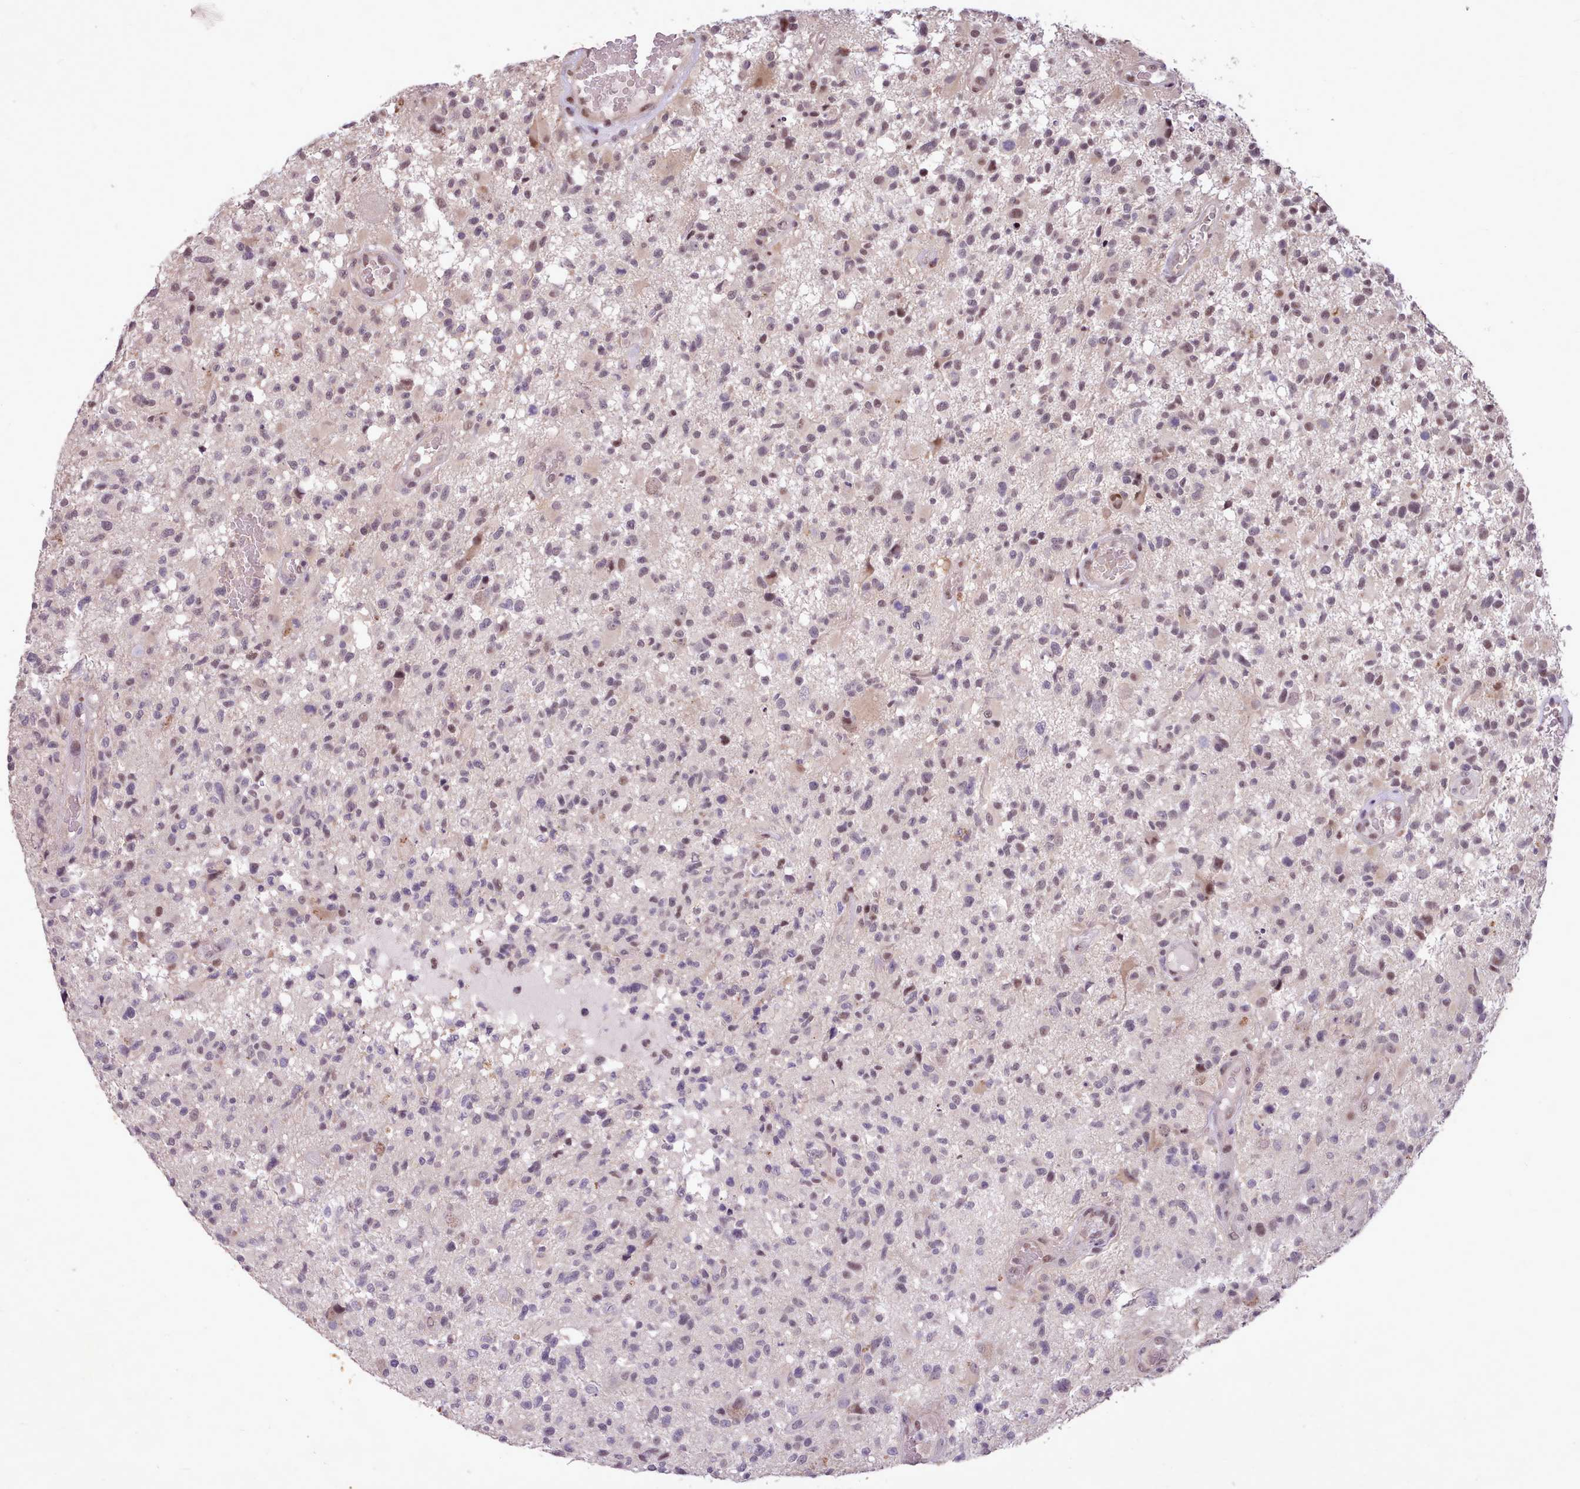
{"staining": {"intensity": "weak", "quantity": "25%-75%", "location": "nuclear"}, "tissue": "glioma", "cell_type": "Tumor cells", "image_type": "cancer", "snomed": [{"axis": "morphology", "description": "Glioma, malignant, High grade"}, {"axis": "morphology", "description": "Glioblastoma, NOS"}, {"axis": "topography", "description": "Brain"}], "caption": "A brown stain labels weak nuclear expression of a protein in glioblastoma tumor cells.", "gene": "ZNF607", "patient": {"sex": "male", "age": 60}}